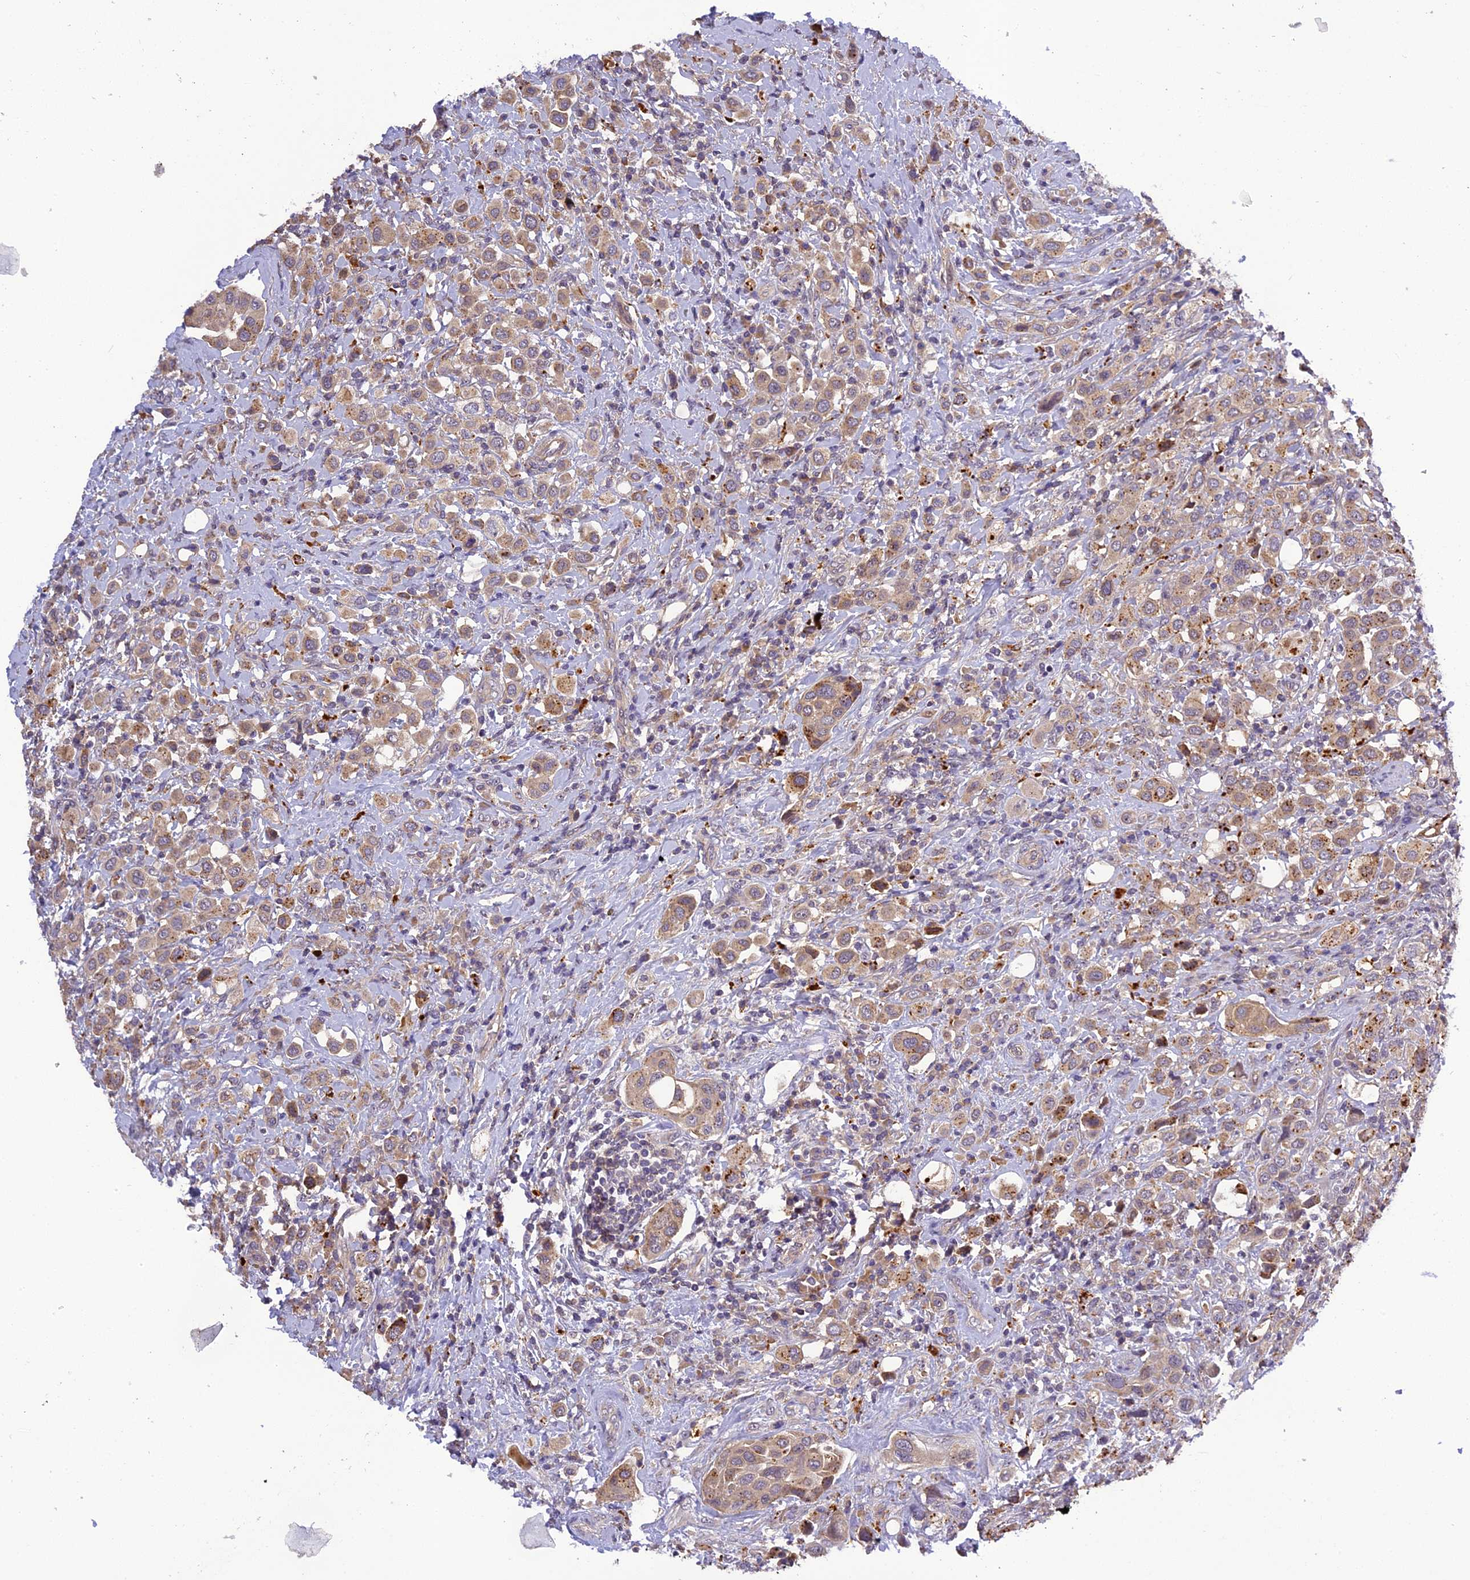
{"staining": {"intensity": "weak", "quantity": ">75%", "location": "cytoplasmic/membranous"}, "tissue": "urothelial cancer", "cell_type": "Tumor cells", "image_type": "cancer", "snomed": [{"axis": "morphology", "description": "Urothelial carcinoma, High grade"}, {"axis": "topography", "description": "Urinary bladder"}], "caption": "Human urothelial carcinoma (high-grade) stained for a protein (brown) demonstrates weak cytoplasmic/membranous positive positivity in approximately >75% of tumor cells.", "gene": "FNIP2", "patient": {"sex": "male", "age": 50}}